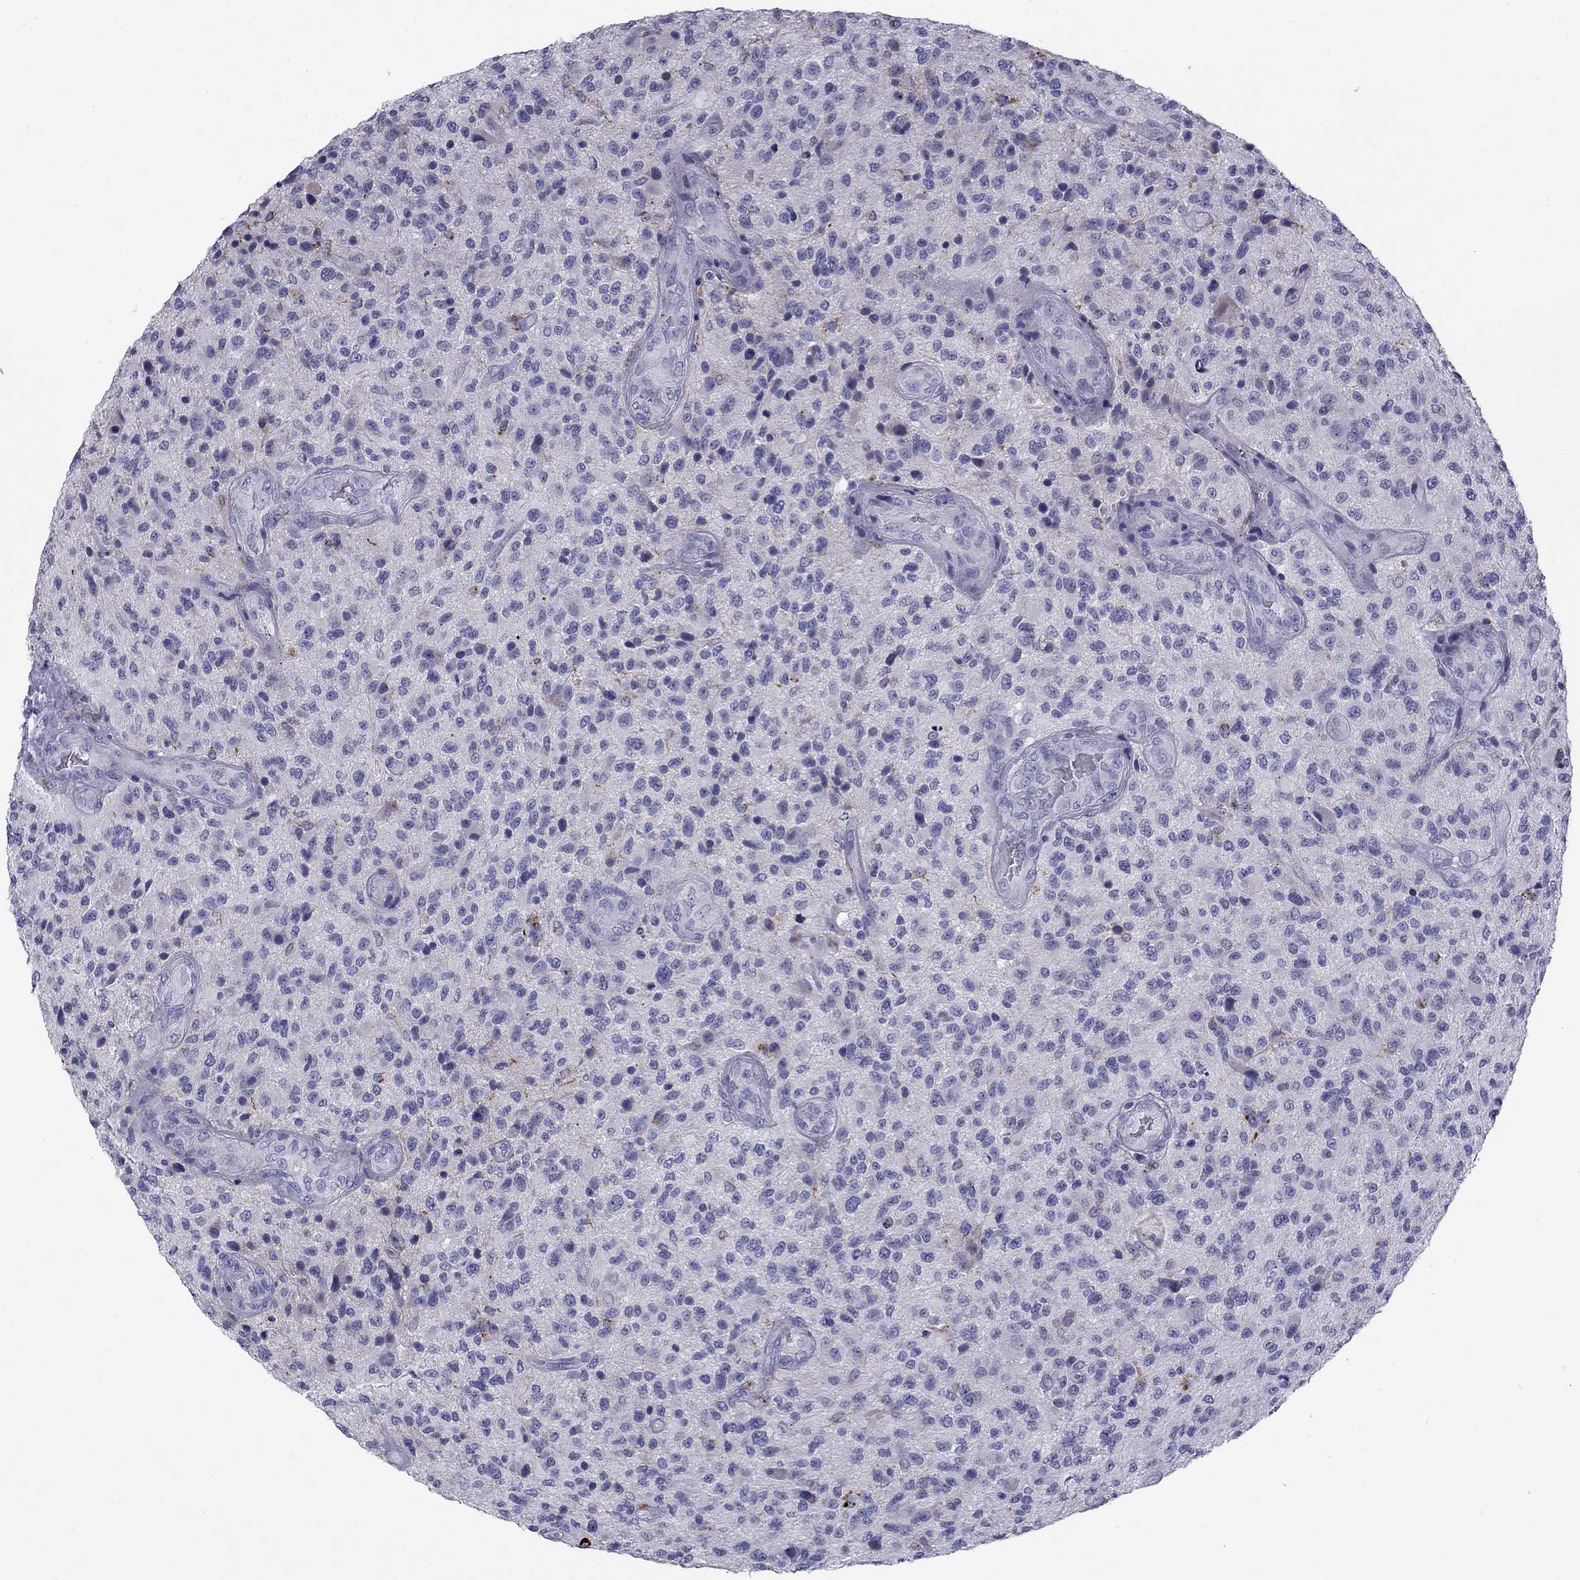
{"staining": {"intensity": "negative", "quantity": "none", "location": "none"}, "tissue": "glioma", "cell_type": "Tumor cells", "image_type": "cancer", "snomed": [{"axis": "morphology", "description": "Glioma, malignant, High grade"}, {"axis": "topography", "description": "Brain"}], "caption": "There is no significant positivity in tumor cells of glioma.", "gene": "CLPSL2", "patient": {"sex": "male", "age": 47}}